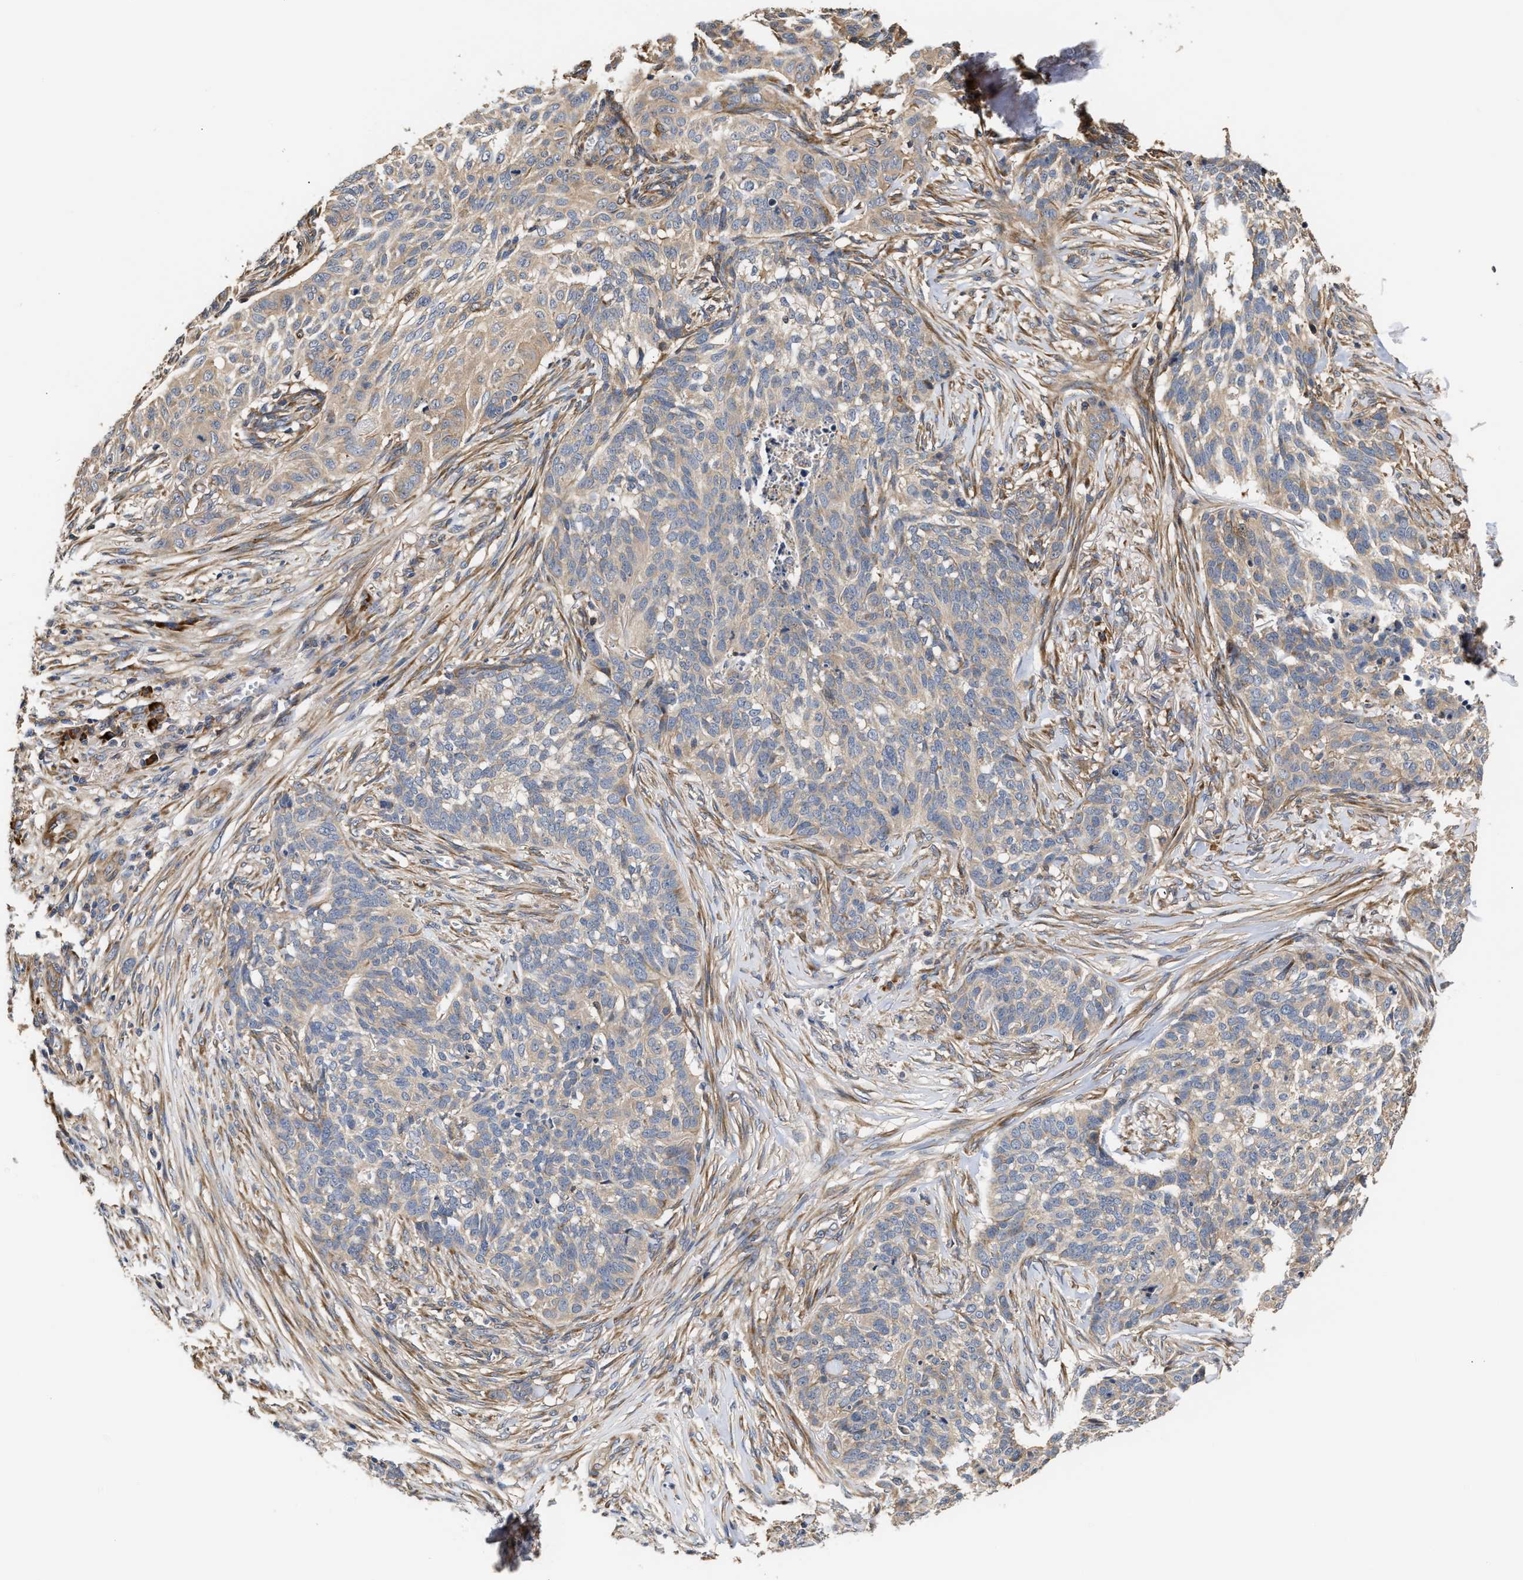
{"staining": {"intensity": "weak", "quantity": "<25%", "location": "cytoplasmic/membranous"}, "tissue": "skin cancer", "cell_type": "Tumor cells", "image_type": "cancer", "snomed": [{"axis": "morphology", "description": "Basal cell carcinoma"}, {"axis": "topography", "description": "Skin"}], "caption": "IHC micrograph of neoplastic tissue: human skin cancer stained with DAB (3,3'-diaminobenzidine) exhibits no significant protein positivity in tumor cells.", "gene": "CLIP2", "patient": {"sex": "male", "age": 85}}